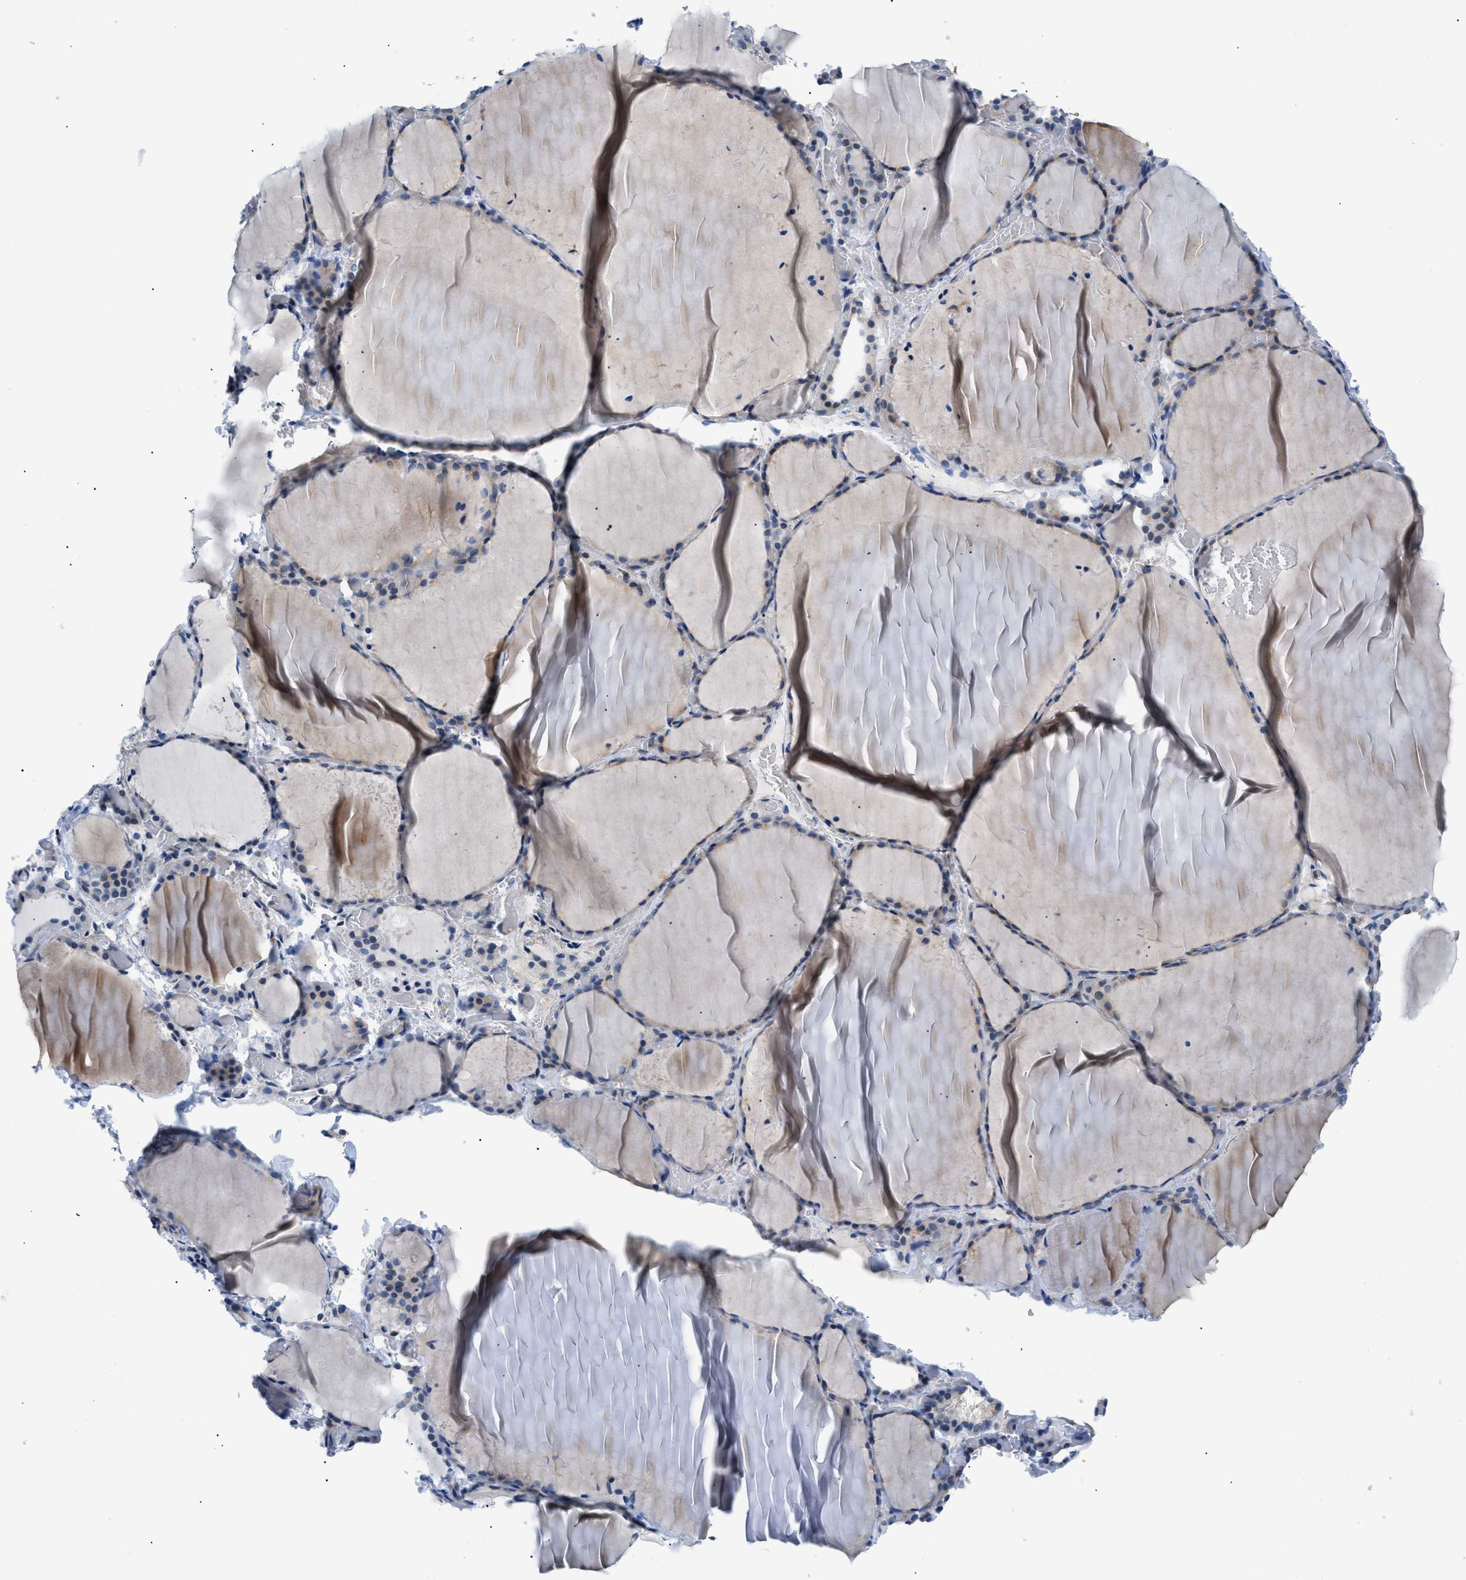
{"staining": {"intensity": "weak", "quantity": "<25%", "location": "cytoplasmic/membranous"}, "tissue": "thyroid gland", "cell_type": "Glandular cells", "image_type": "normal", "snomed": [{"axis": "morphology", "description": "Normal tissue, NOS"}, {"axis": "topography", "description": "Thyroid gland"}], "caption": "Immunohistochemical staining of normal thyroid gland shows no significant expression in glandular cells.", "gene": "FDCSP", "patient": {"sex": "female", "age": 22}}